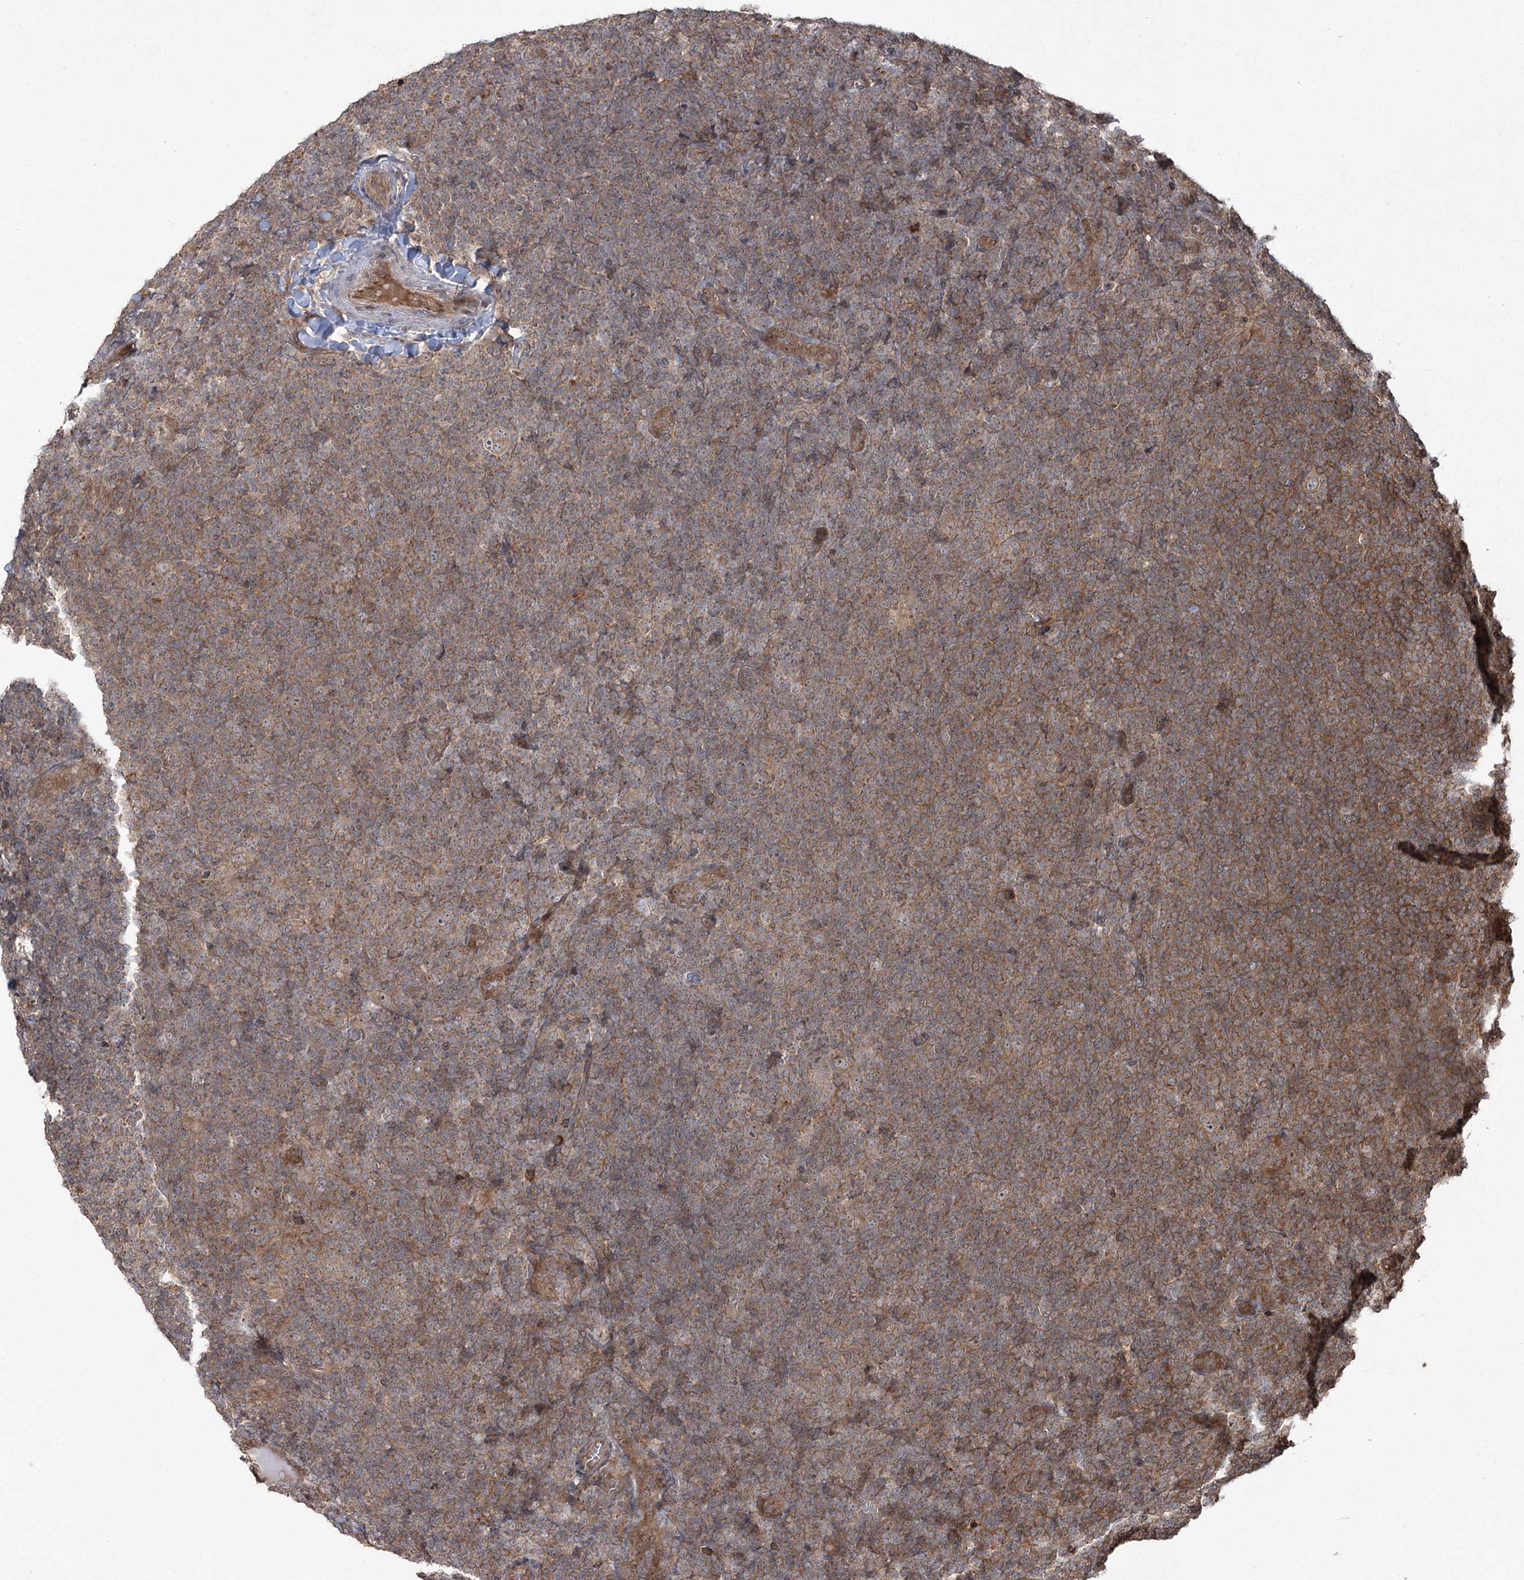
{"staining": {"intensity": "strong", "quantity": "25%-75%", "location": "cytoplasmic/membranous"}, "tissue": "lymphoma", "cell_type": "Tumor cells", "image_type": "cancer", "snomed": [{"axis": "morphology", "description": "Hodgkin's disease, NOS"}, {"axis": "topography", "description": "Lymph node"}], "caption": "Brown immunohistochemical staining in Hodgkin's disease exhibits strong cytoplasmic/membranous expression in approximately 25%-75% of tumor cells. (DAB (3,3'-diaminobenzidine) IHC with brightfield microscopy, high magnification).", "gene": "CPLANE1", "patient": {"sex": "female", "age": 57}}